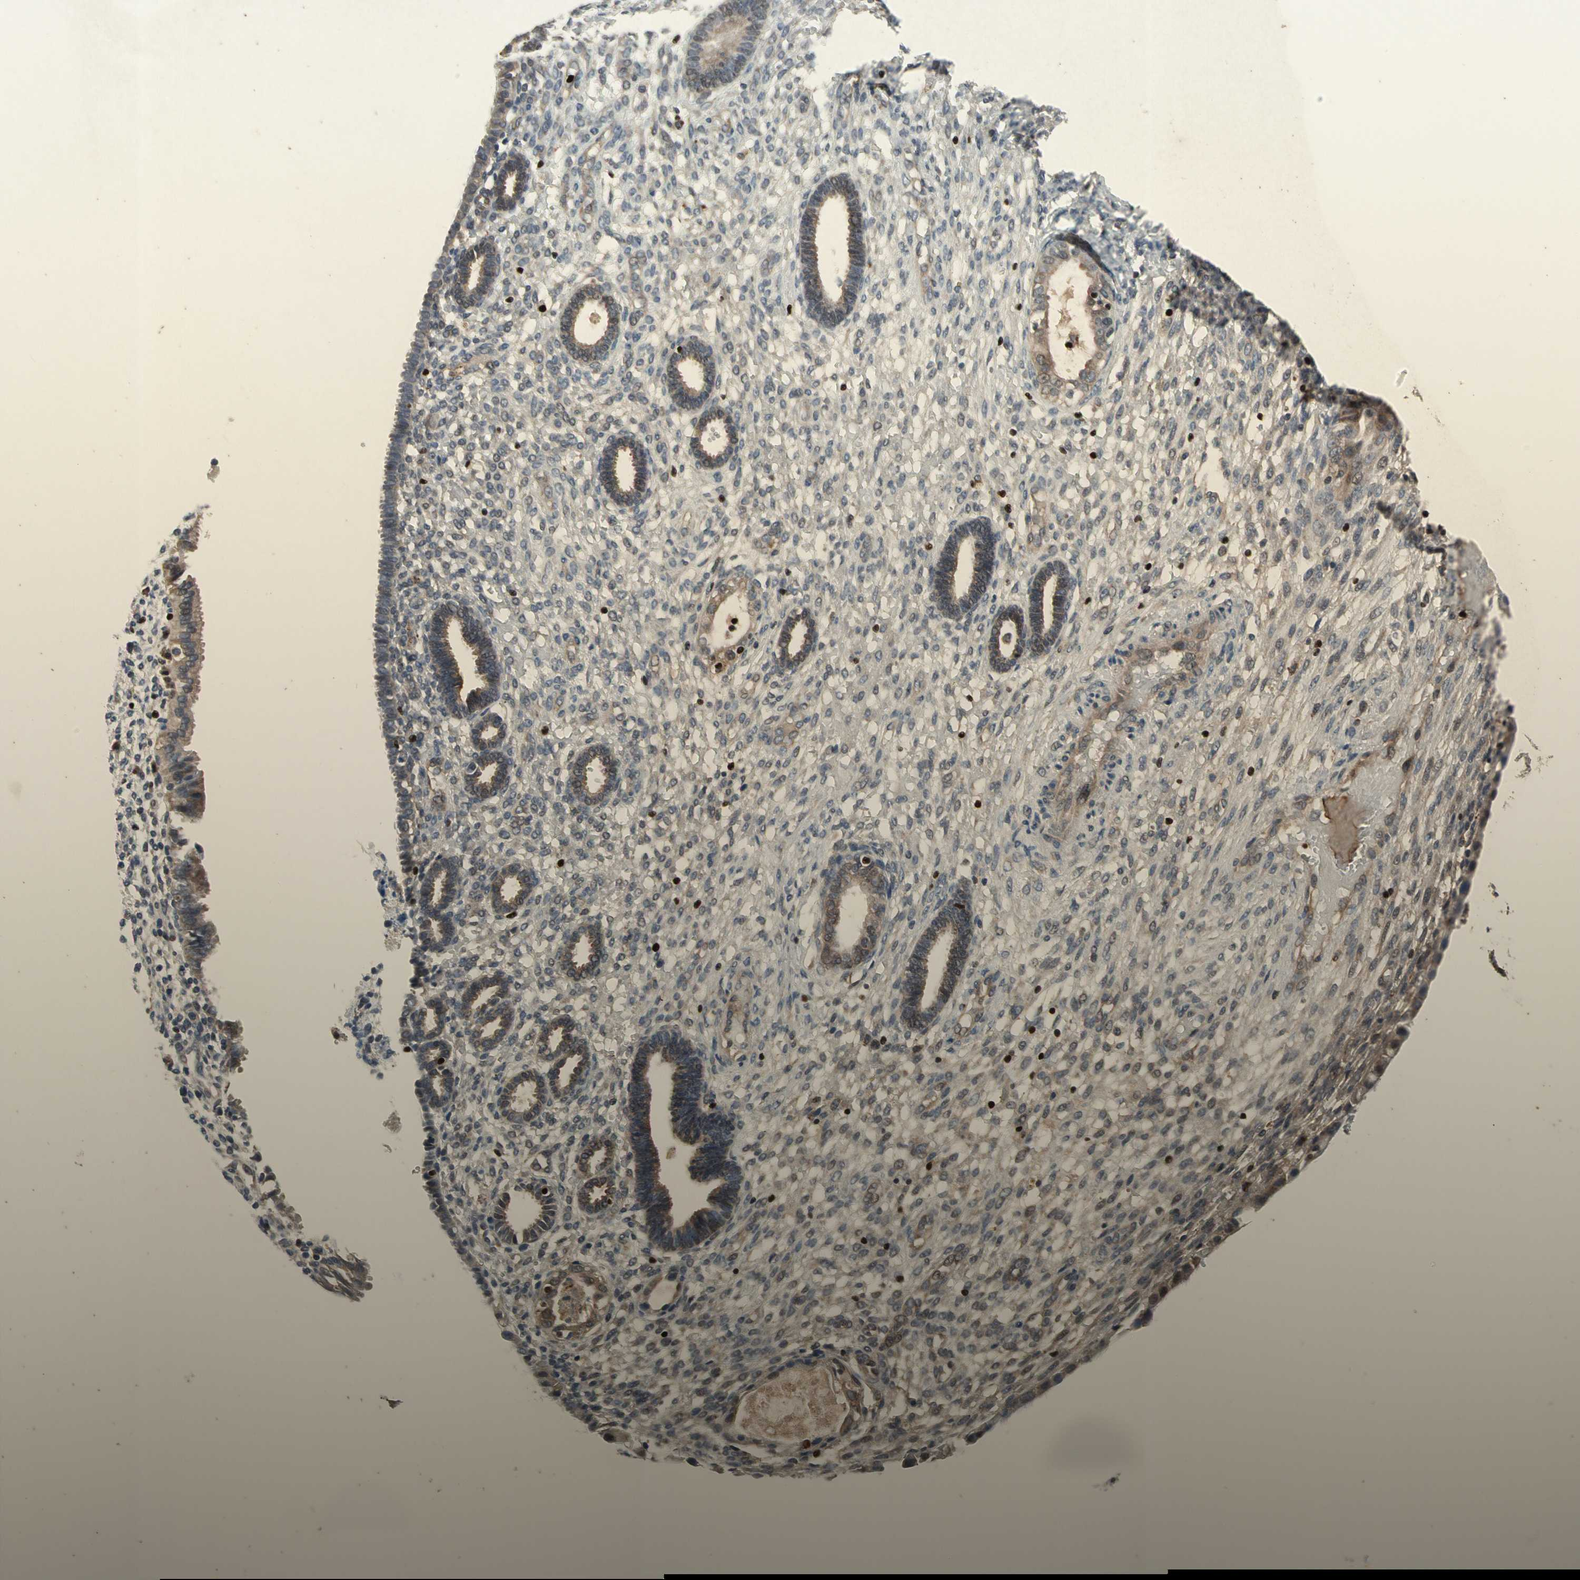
{"staining": {"intensity": "negative", "quantity": "none", "location": "none"}, "tissue": "endometrium", "cell_type": "Cells in endometrial stroma", "image_type": "normal", "snomed": [{"axis": "morphology", "description": "Normal tissue, NOS"}, {"axis": "topography", "description": "Endometrium"}], "caption": "Cells in endometrial stroma are negative for brown protein staining in benign endometrium. Brightfield microscopy of immunohistochemistry stained with DAB (3,3'-diaminobenzidine) (brown) and hematoxylin (blue), captured at high magnification.", "gene": "TBX21", "patient": {"sex": "female", "age": 61}}